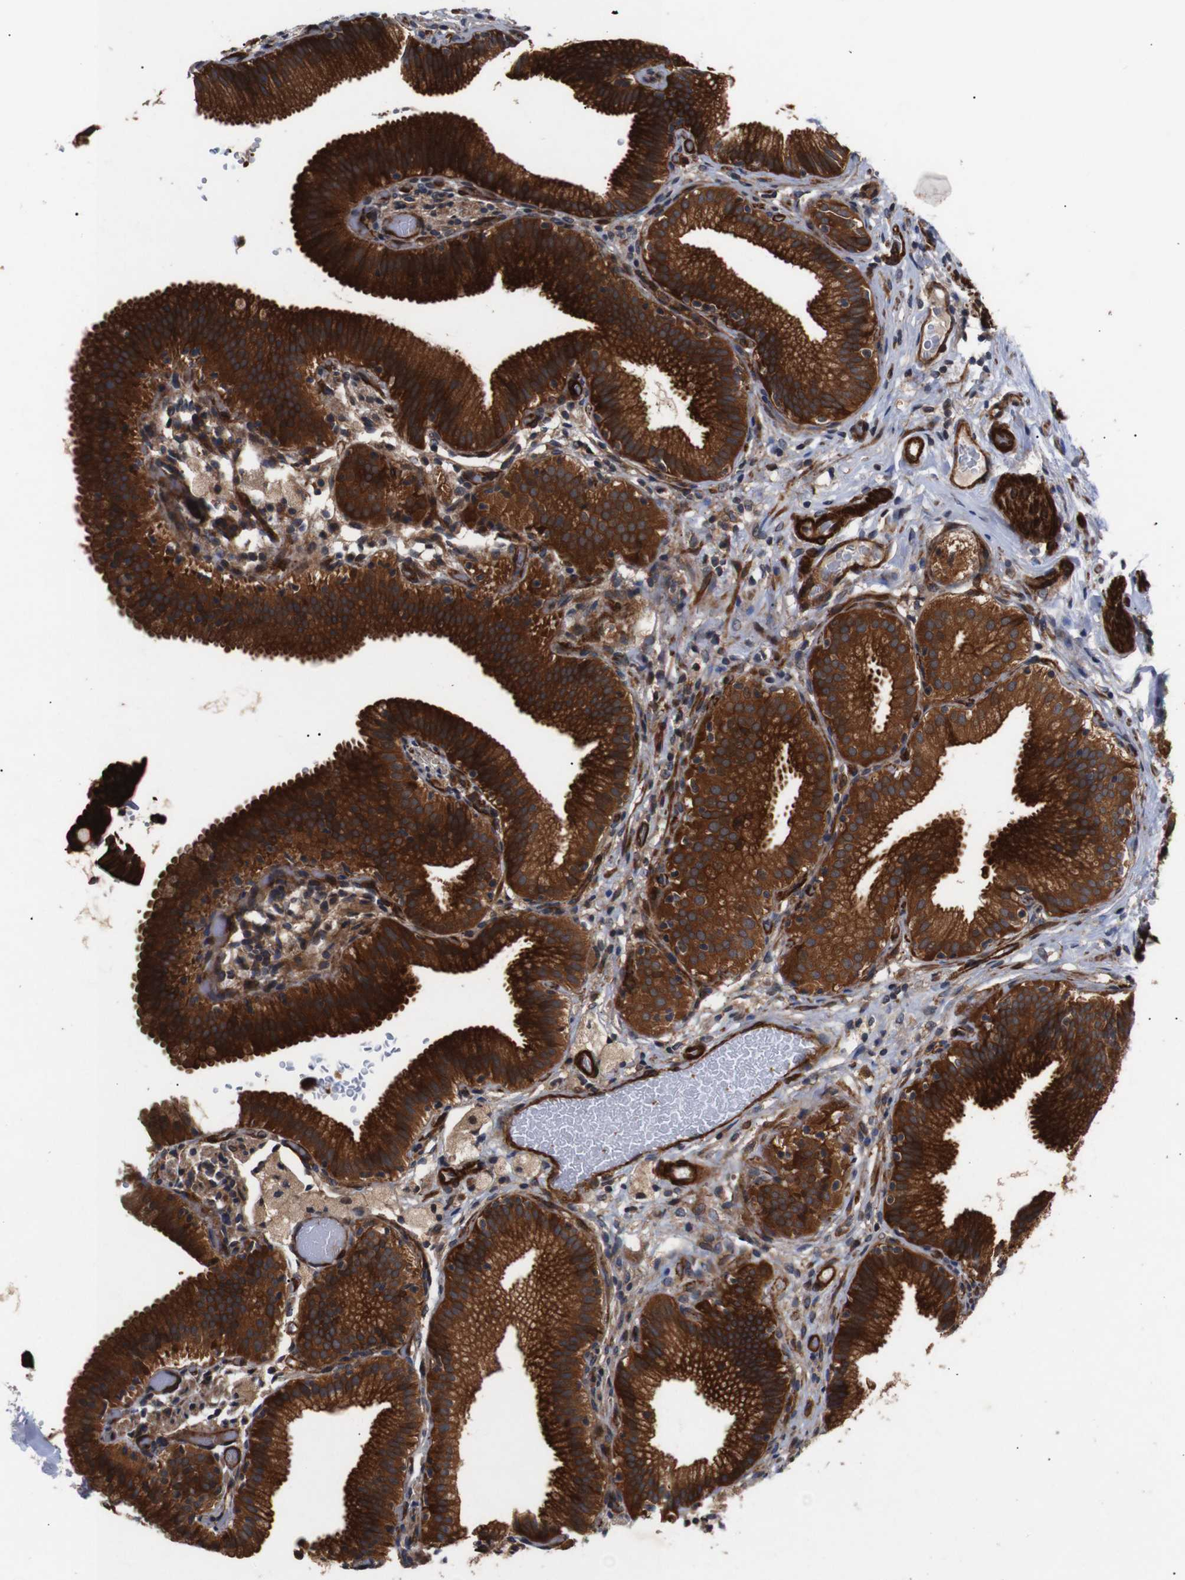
{"staining": {"intensity": "strong", "quantity": ">75%", "location": "cytoplasmic/membranous"}, "tissue": "gallbladder", "cell_type": "Glandular cells", "image_type": "normal", "snomed": [{"axis": "morphology", "description": "Normal tissue, NOS"}, {"axis": "topography", "description": "Gallbladder"}], "caption": "IHC (DAB (3,3'-diaminobenzidine)) staining of unremarkable gallbladder displays strong cytoplasmic/membranous protein expression in approximately >75% of glandular cells. (IHC, brightfield microscopy, high magnification).", "gene": "PAWR", "patient": {"sex": "male", "age": 54}}